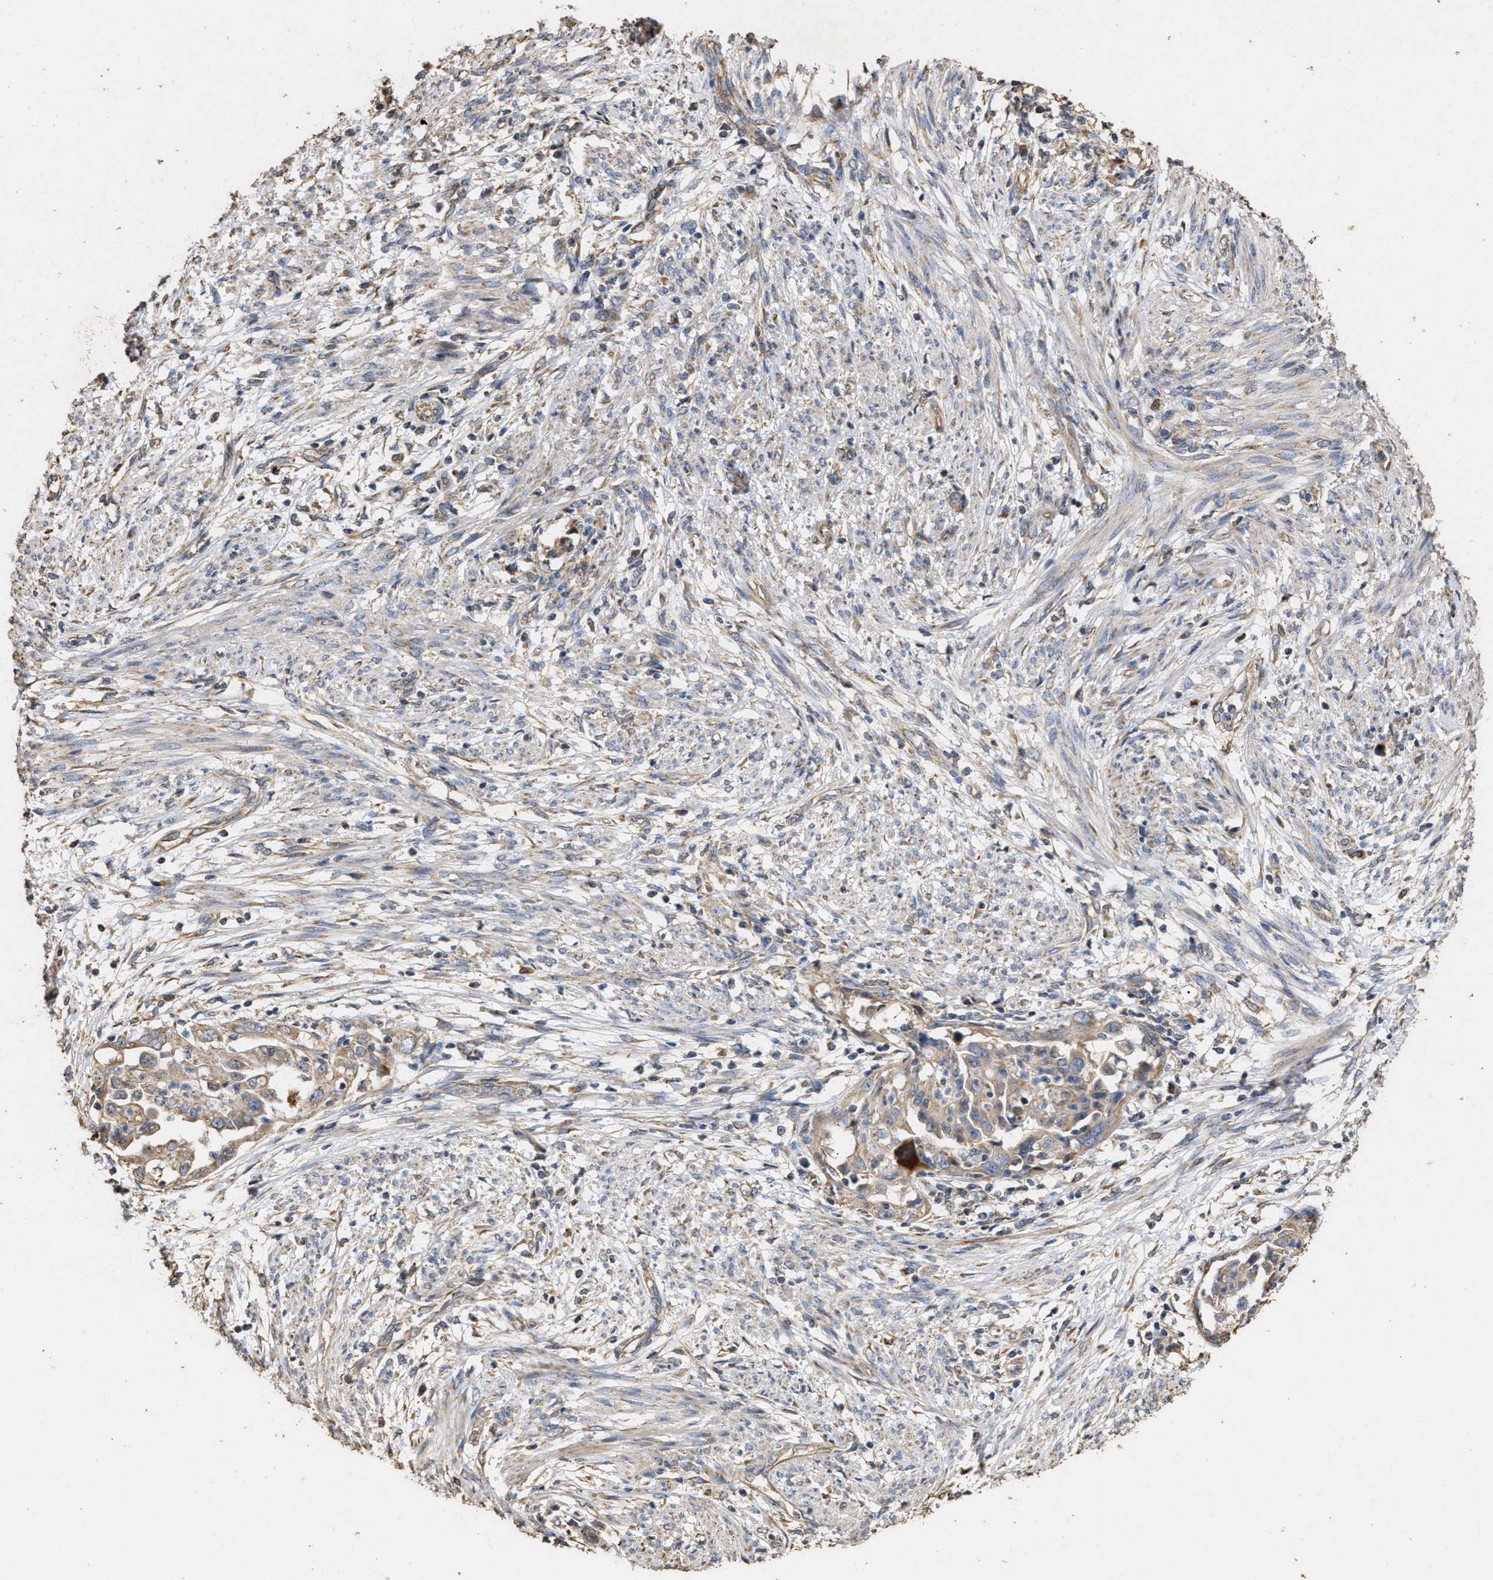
{"staining": {"intensity": "moderate", "quantity": ">75%", "location": "cytoplasmic/membranous"}, "tissue": "endometrial cancer", "cell_type": "Tumor cells", "image_type": "cancer", "snomed": [{"axis": "morphology", "description": "Adenocarcinoma, NOS"}, {"axis": "topography", "description": "Endometrium"}], "caption": "Tumor cells display moderate cytoplasmic/membranous expression in about >75% of cells in endometrial cancer.", "gene": "NAV1", "patient": {"sex": "female", "age": 85}}